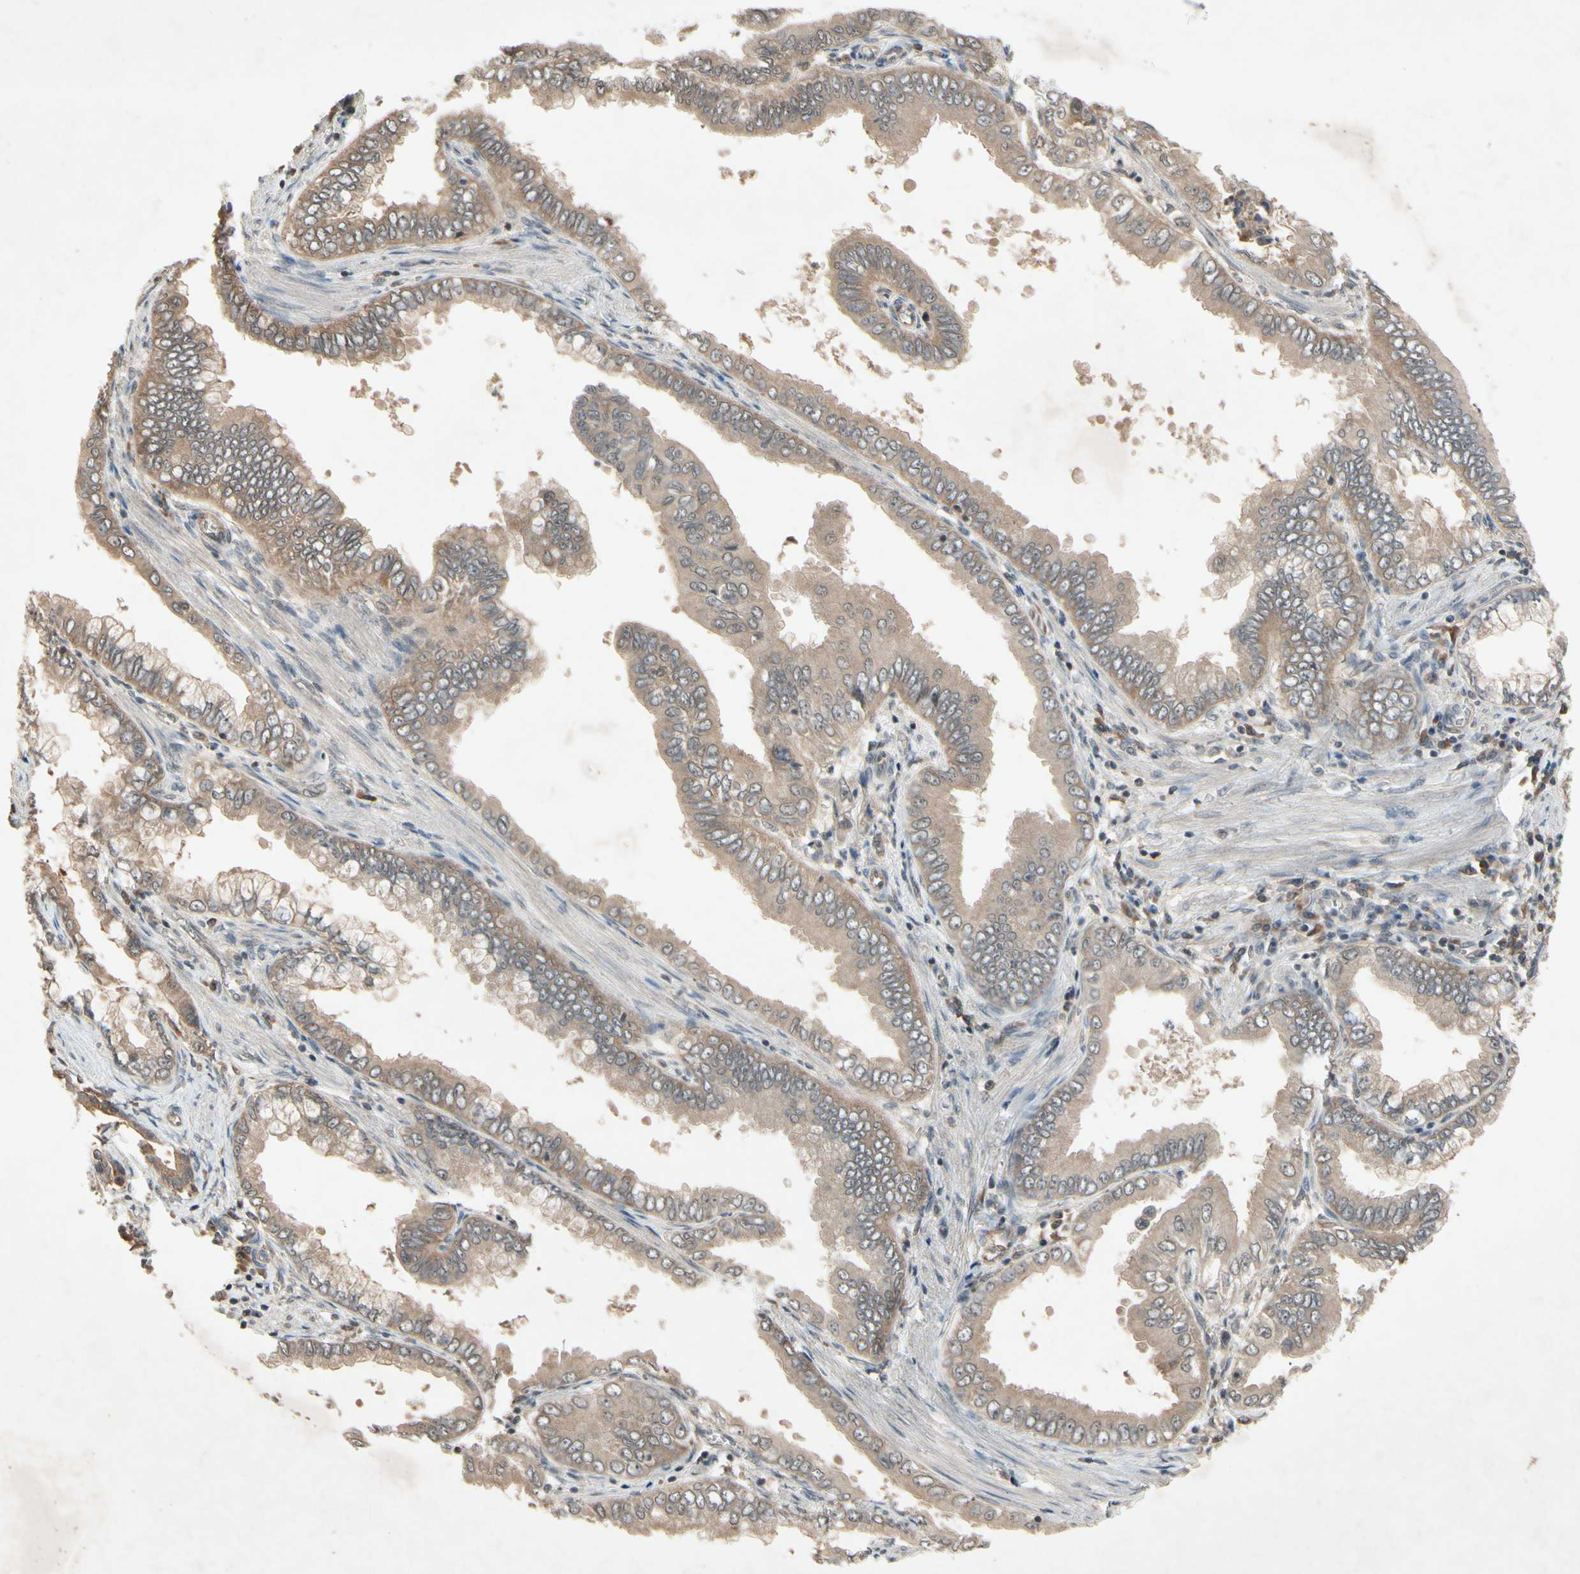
{"staining": {"intensity": "moderate", "quantity": ">75%", "location": "cytoplasmic/membranous"}, "tissue": "pancreatic cancer", "cell_type": "Tumor cells", "image_type": "cancer", "snomed": [{"axis": "morphology", "description": "Normal tissue, NOS"}, {"axis": "topography", "description": "Lymph node"}], "caption": "A brown stain labels moderate cytoplasmic/membranous staining of a protein in pancreatic cancer tumor cells.", "gene": "NSF", "patient": {"sex": "male", "age": 50}}